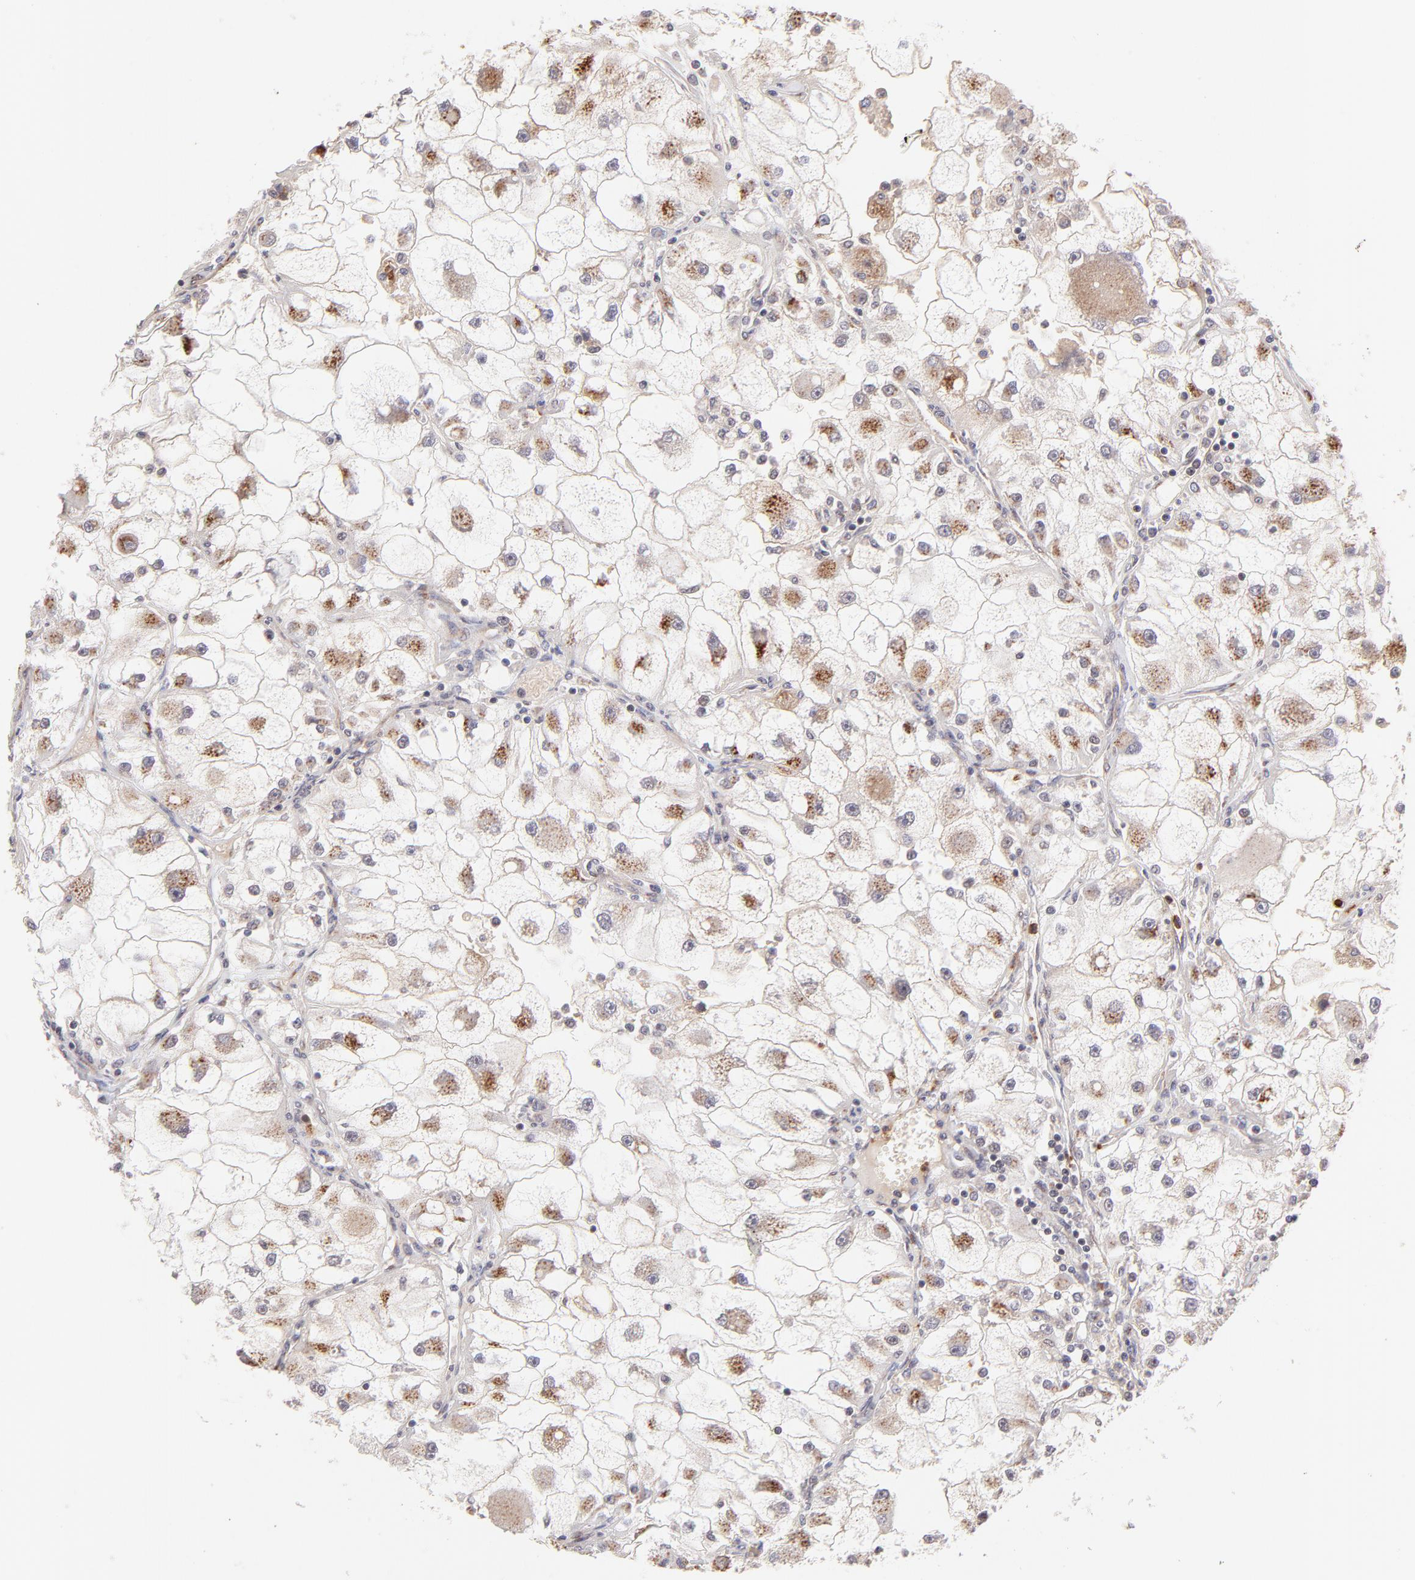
{"staining": {"intensity": "weak", "quantity": "25%-75%", "location": "cytoplasmic/membranous"}, "tissue": "renal cancer", "cell_type": "Tumor cells", "image_type": "cancer", "snomed": [{"axis": "morphology", "description": "Adenocarcinoma, NOS"}, {"axis": "topography", "description": "Kidney"}], "caption": "Brown immunohistochemical staining in renal cancer (adenocarcinoma) reveals weak cytoplasmic/membranous expression in about 25%-75% of tumor cells.", "gene": "MED12", "patient": {"sex": "female", "age": 73}}